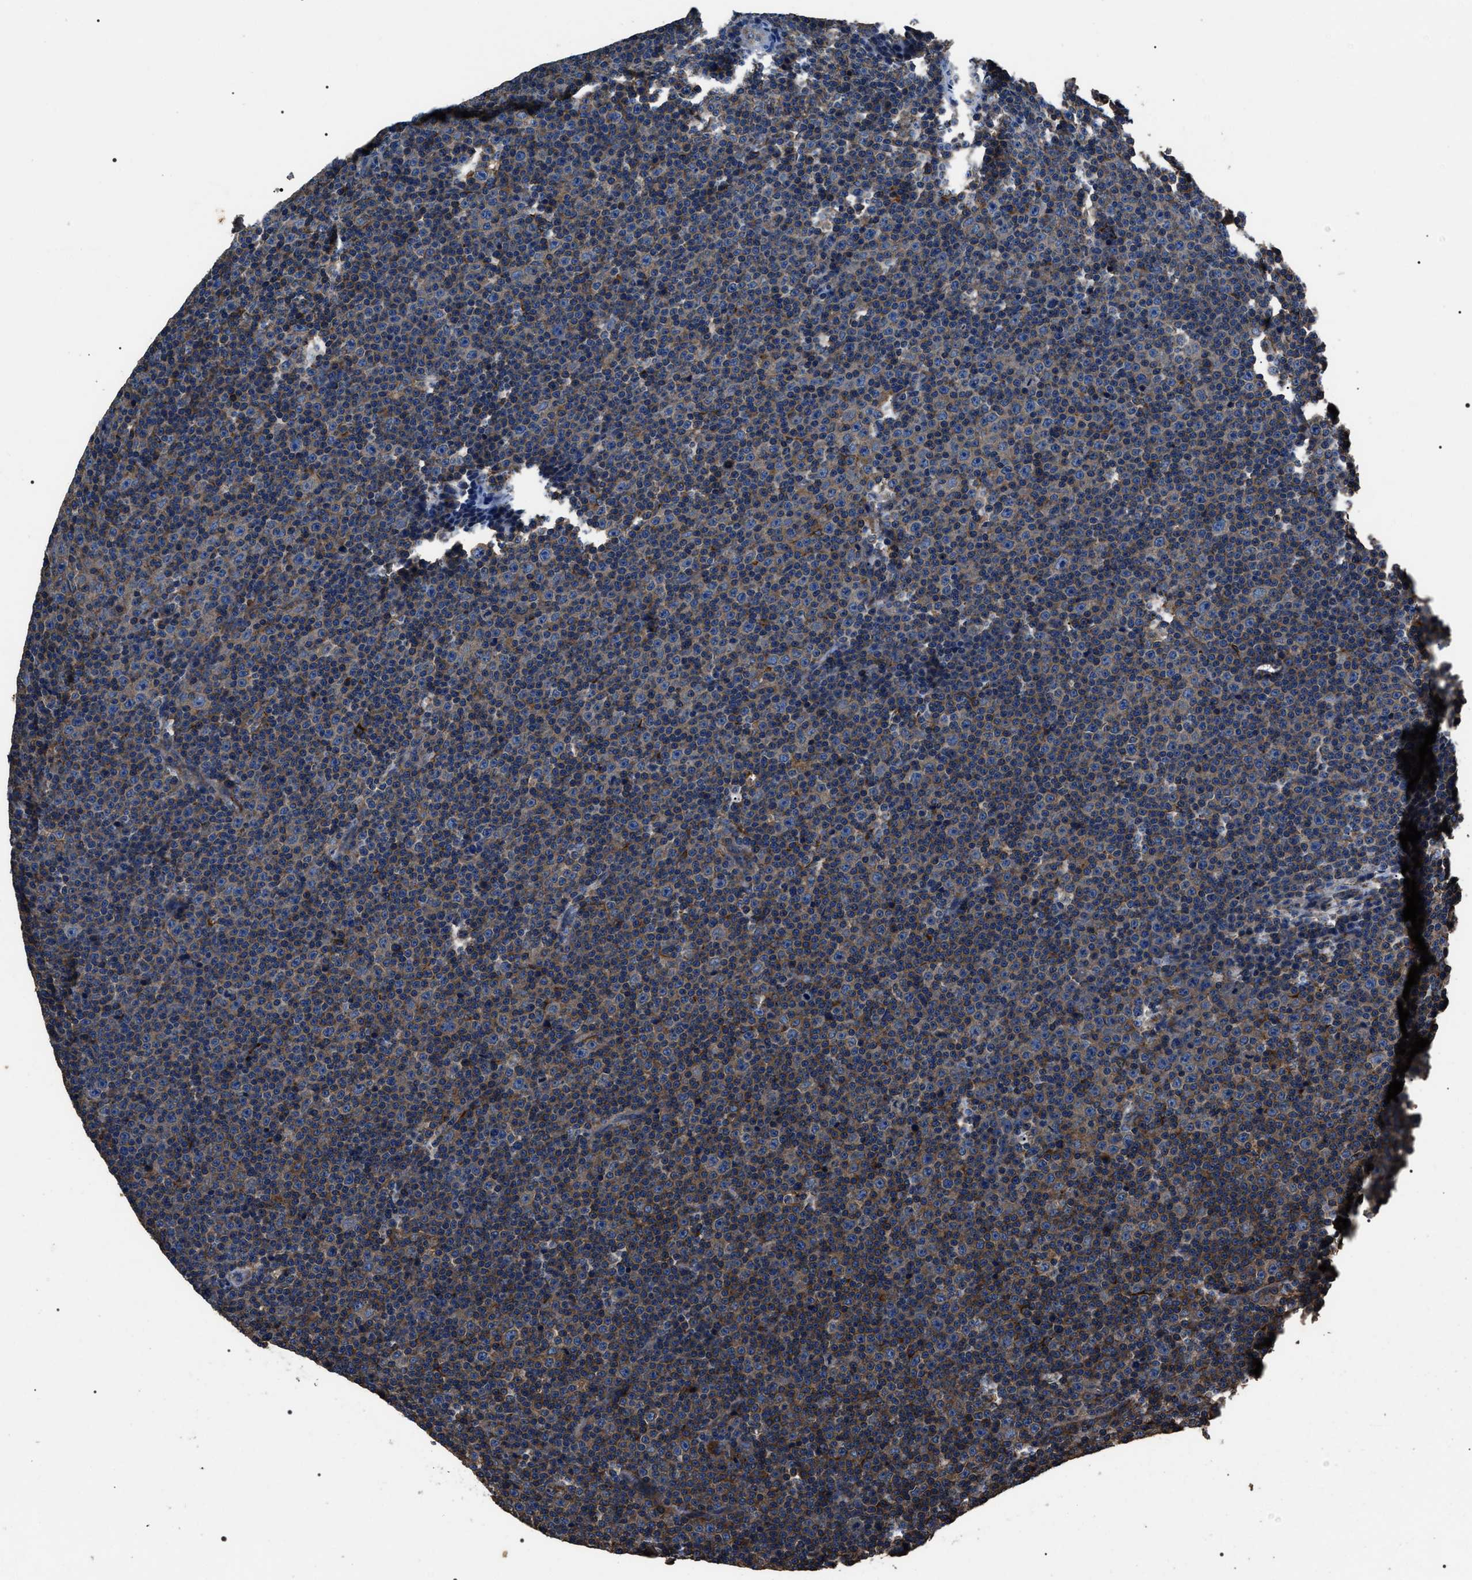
{"staining": {"intensity": "weak", "quantity": "<25%", "location": "cytoplasmic/membranous"}, "tissue": "lymphoma", "cell_type": "Tumor cells", "image_type": "cancer", "snomed": [{"axis": "morphology", "description": "Malignant lymphoma, non-Hodgkin's type, Low grade"}, {"axis": "topography", "description": "Lymph node"}], "caption": "A micrograph of human malignant lymphoma, non-Hodgkin's type (low-grade) is negative for staining in tumor cells.", "gene": "HSCB", "patient": {"sex": "female", "age": 67}}